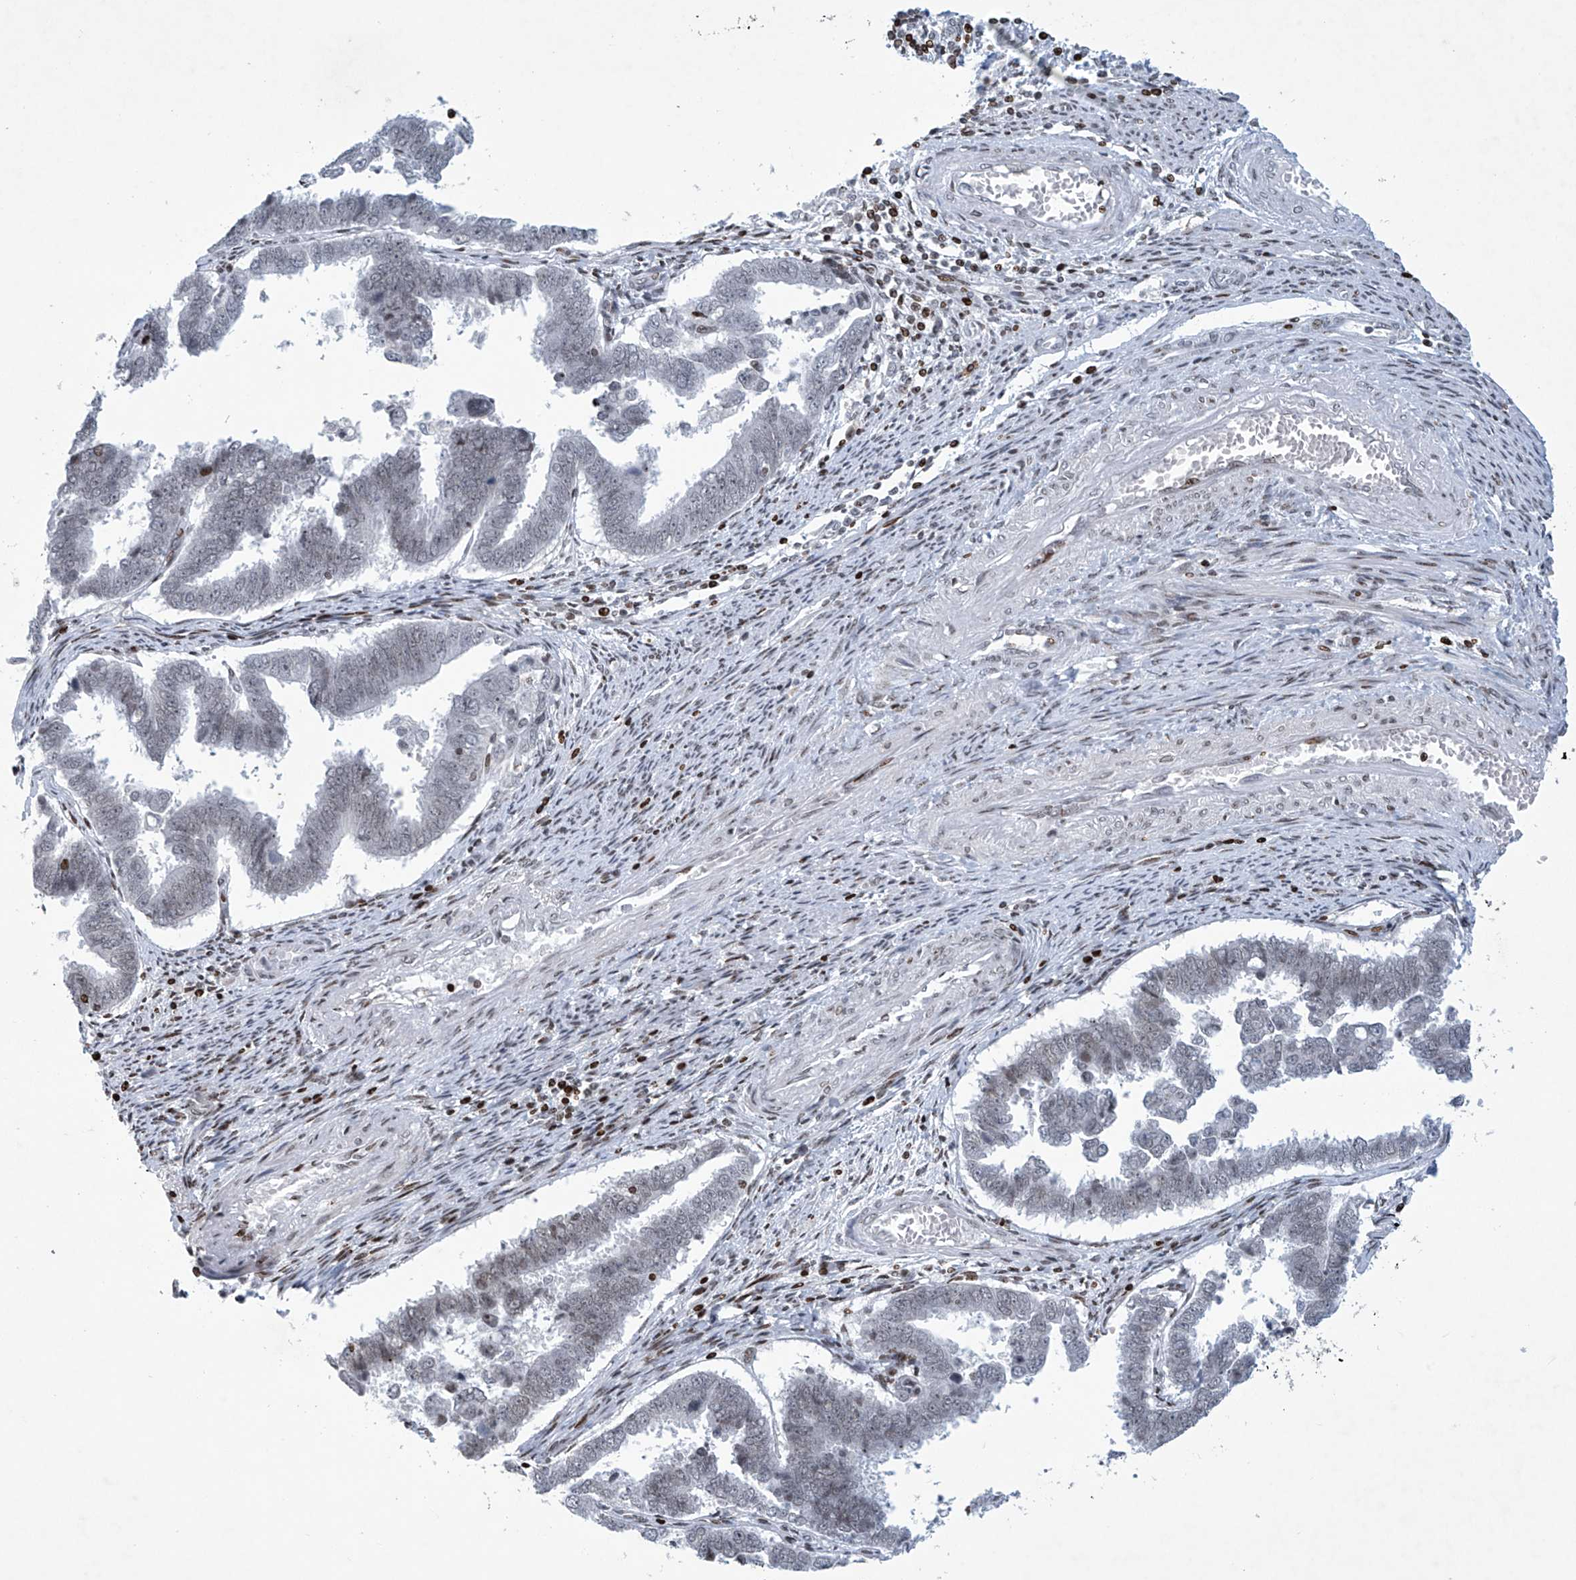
{"staining": {"intensity": "weak", "quantity": "<25%", "location": "nuclear"}, "tissue": "endometrial cancer", "cell_type": "Tumor cells", "image_type": "cancer", "snomed": [{"axis": "morphology", "description": "Adenocarcinoma, NOS"}, {"axis": "topography", "description": "Endometrium"}], "caption": "High power microscopy image of an immunohistochemistry (IHC) image of endometrial cancer (adenocarcinoma), revealing no significant expression in tumor cells.", "gene": "RFX7", "patient": {"sex": "female", "age": 75}}